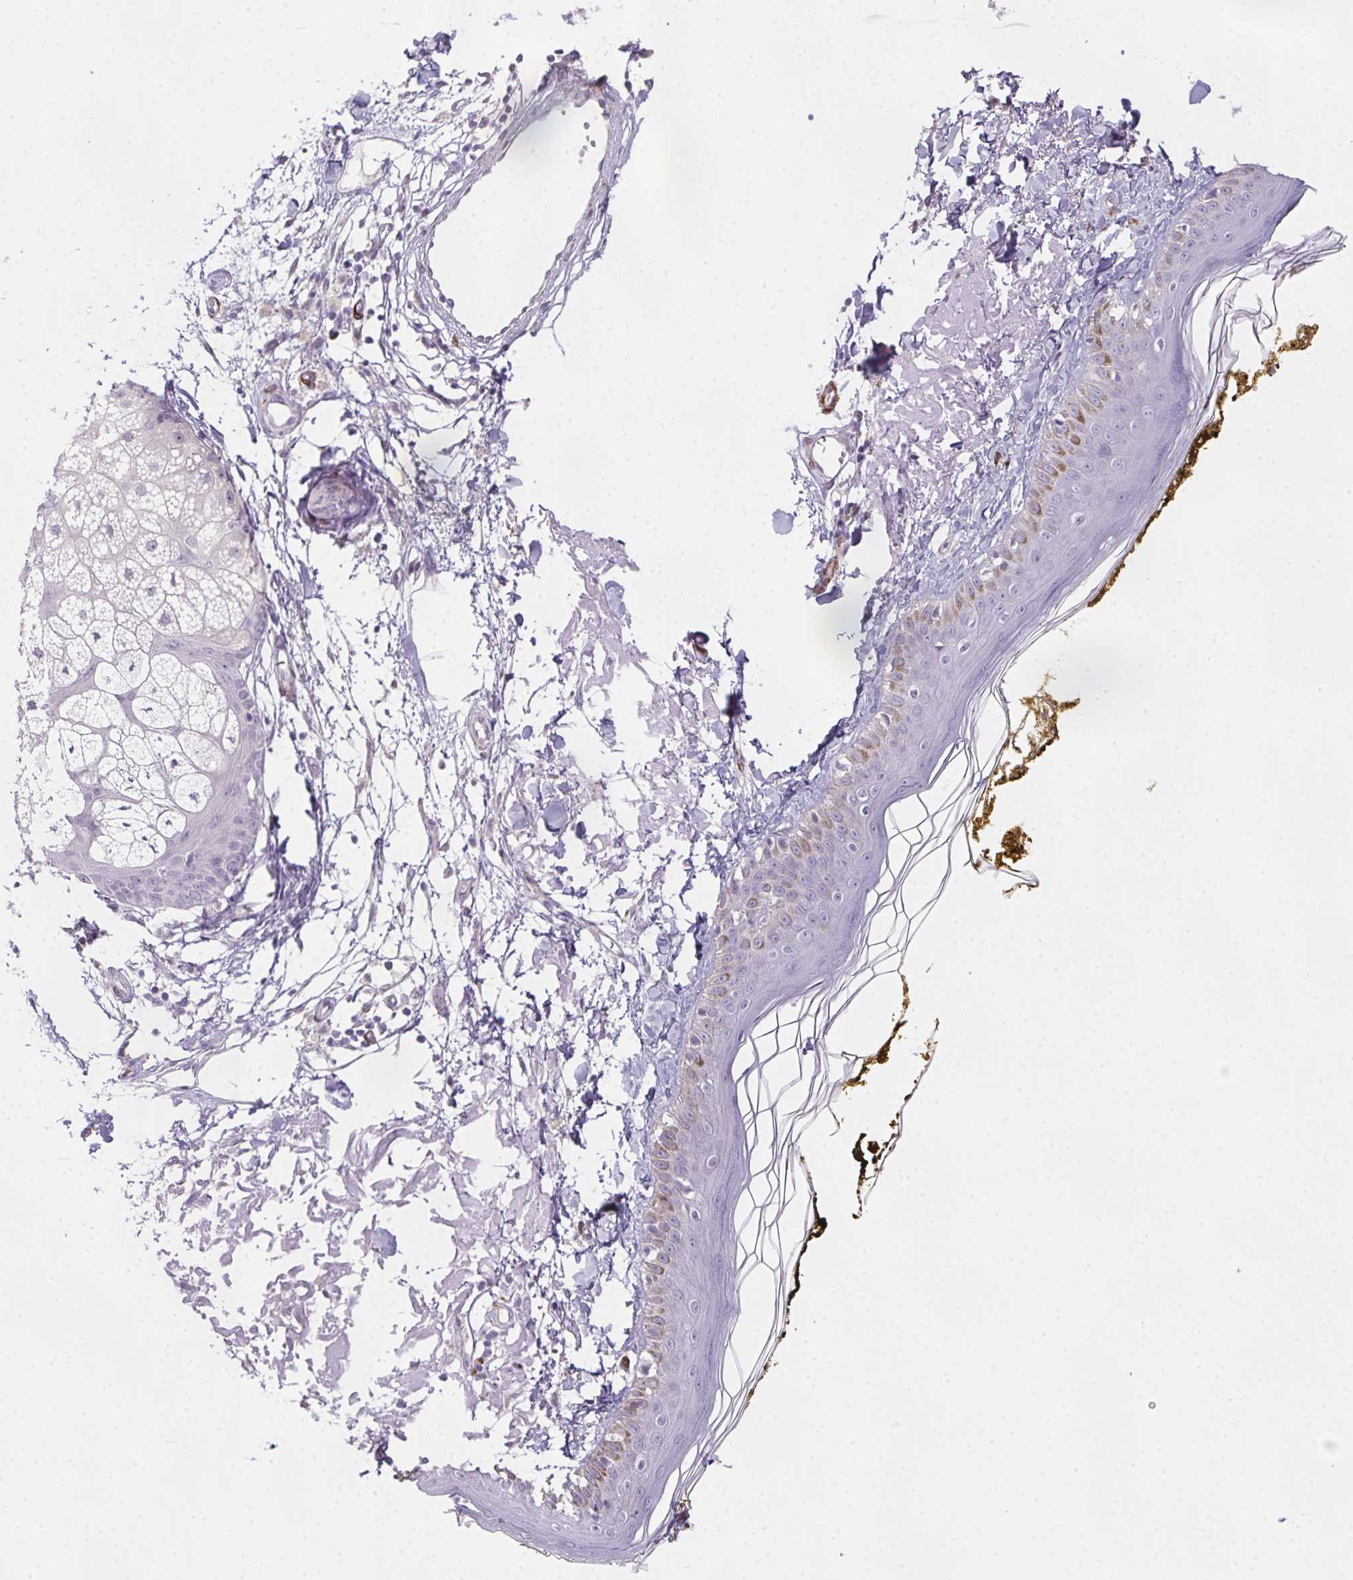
{"staining": {"intensity": "negative", "quantity": "none", "location": "none"}, "tissue": "skin", "cell_type": "Fibroblasts", "image_type": "normal", "snomed": [{"axis": "morphology", "description": "Normal tissue, NOS"}, {"axis": "topography", "description": "Skin"}], "caption": "Fibroblasts show no significant expression in benign skin. (Immunohistochemistry (ihc), brightfield microscopy, high magnification).", "gene": "HRC", "patient": {"sex": "male", "age": 76}}